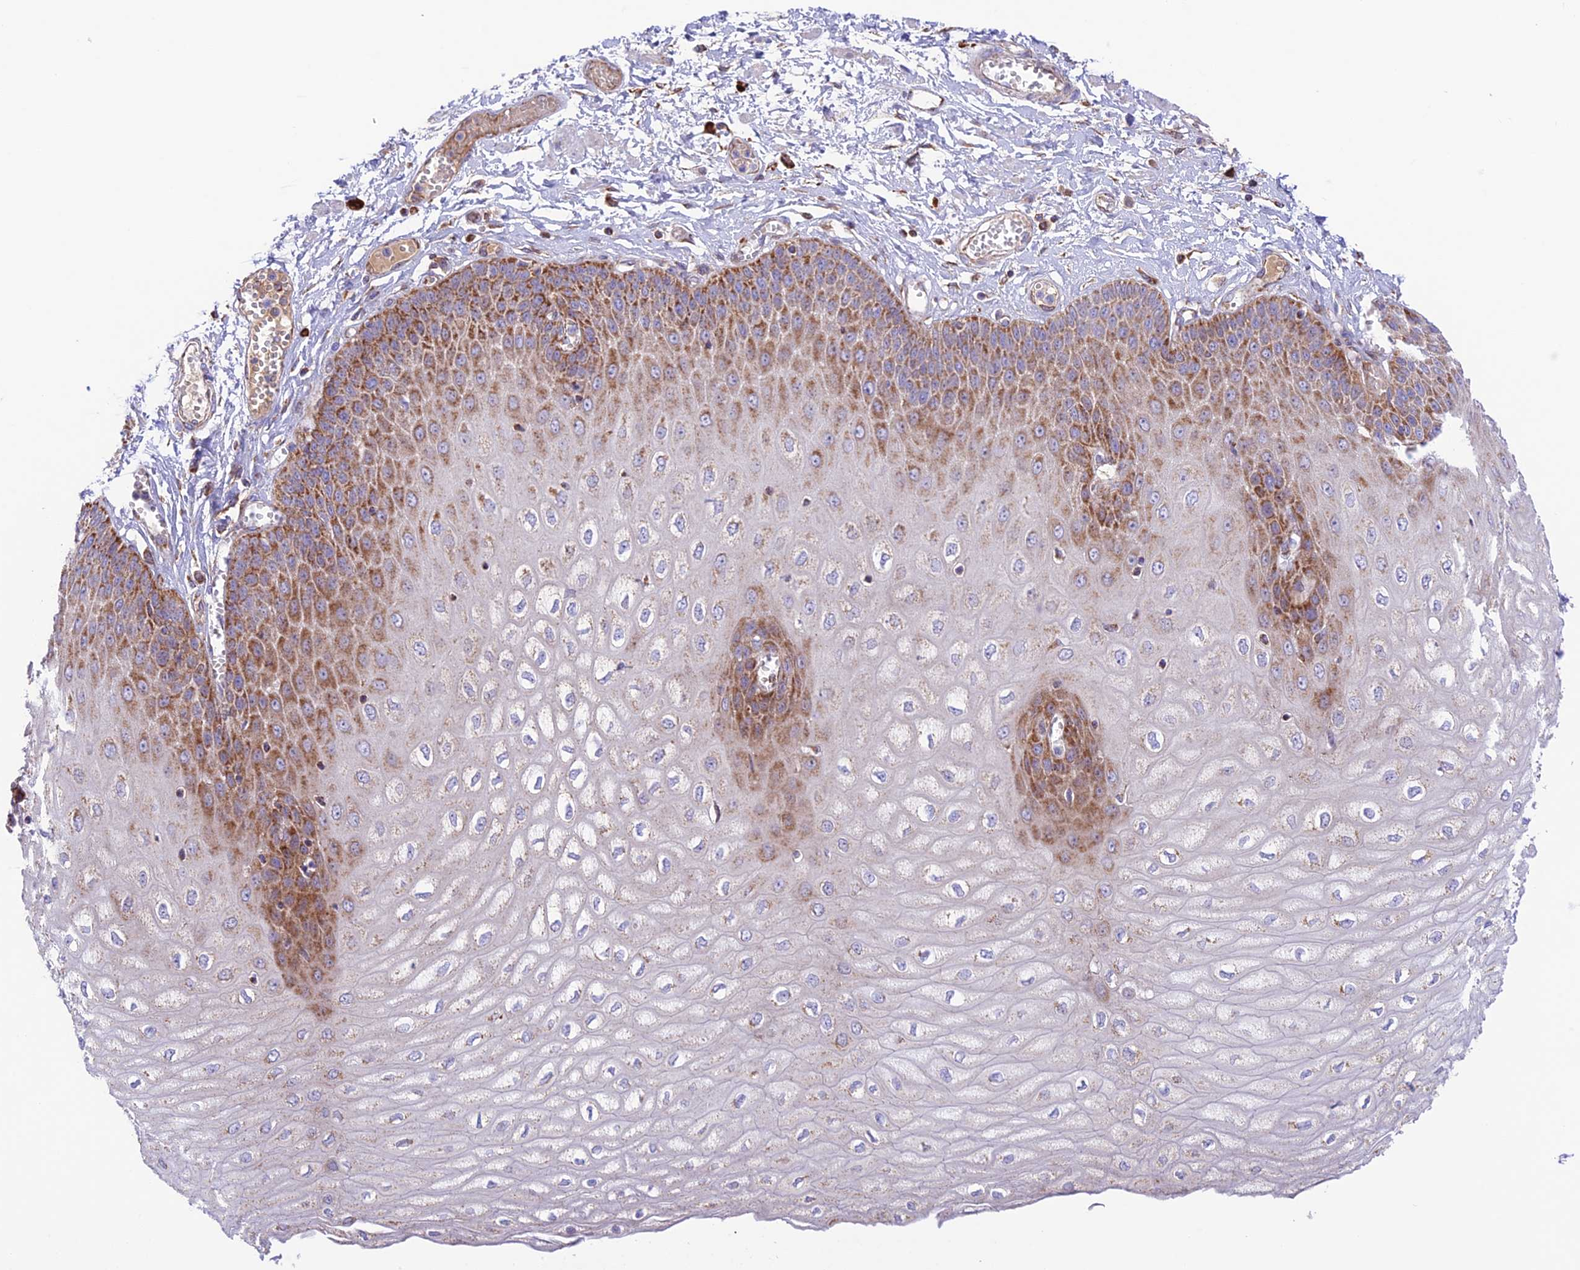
{"staining": {"intensity": "strong", "quantity": "25%-75%", "location": "cytoplasmic/membranous"}, "tissue": "esophagus", "cell_type": "Squamous epithelial cells", "image_type": "normal", "snomed": [{"axis": "morphology", "description": "Normal tissue, NOS"}, {"axis": "topography", "description": "Esophagus"}], "caption": "Immunohistochemical staining of benign human esophagus exhibits 25%-75% levels of strong cytoplasmic/membranous protein expression in about 25%-75% of squamous epithelial cells.", "gene": "UAP1L1", "patient": {"sex": "male", "age": 60}}